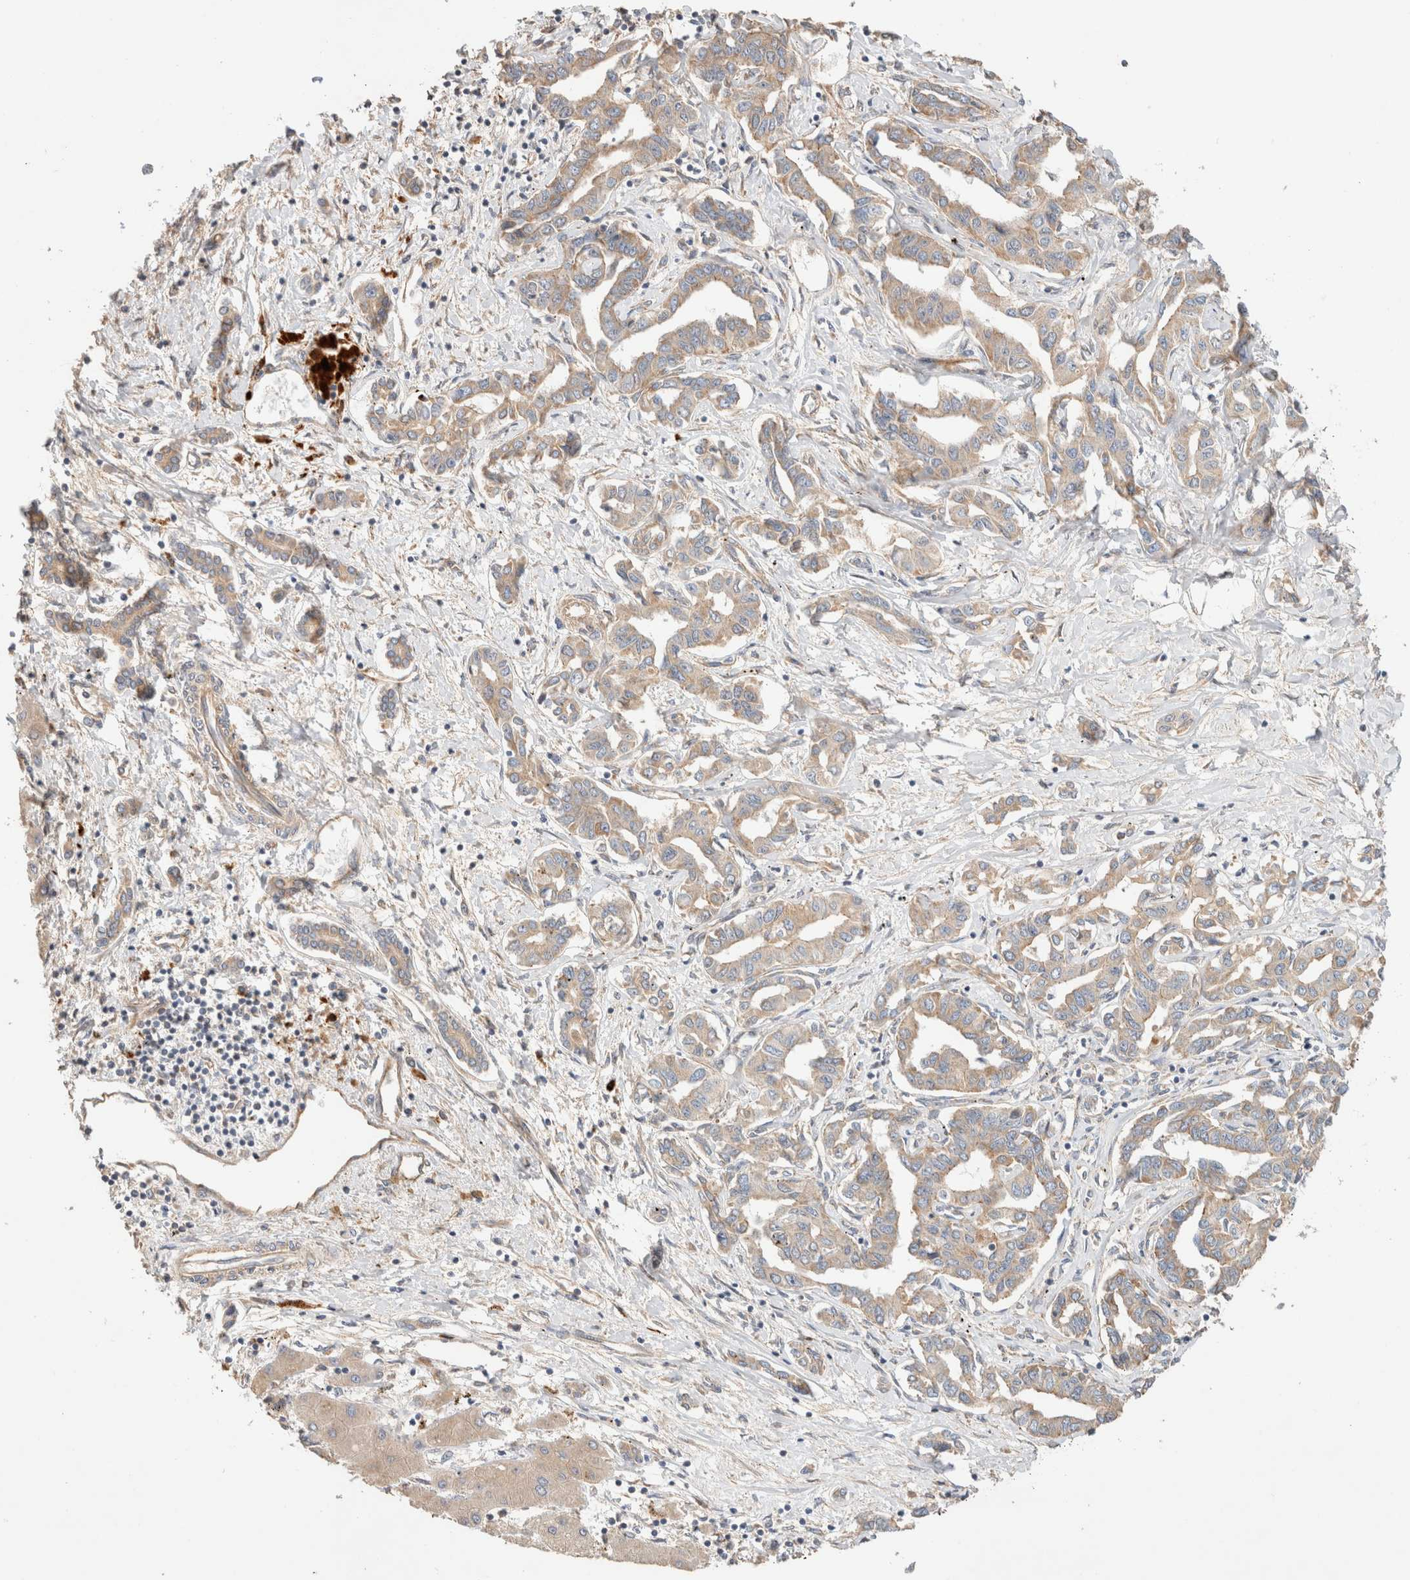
{"staining": {"intensity": "weak", "quantity": "25%-75%", "location": "cytoplasmic/membranous"}, "tissue": "liver cancer", "cell_type": "Tumor cells", "image_type": "cancer", "snomed": [{"axis": "morphology", "description": "Cholangiocarcinoma"}, {"axis": "topography", "description": "Liver"}], "caption": "Protein analysis of liver cancer (cholangiocarcinoma) tissue displays weak cytoplasmic/membranous positivity in approximately 25%-75% of tumor cells.", "gene": "B3GNTL1", "patient": {"sex": "male", "age": 59}}